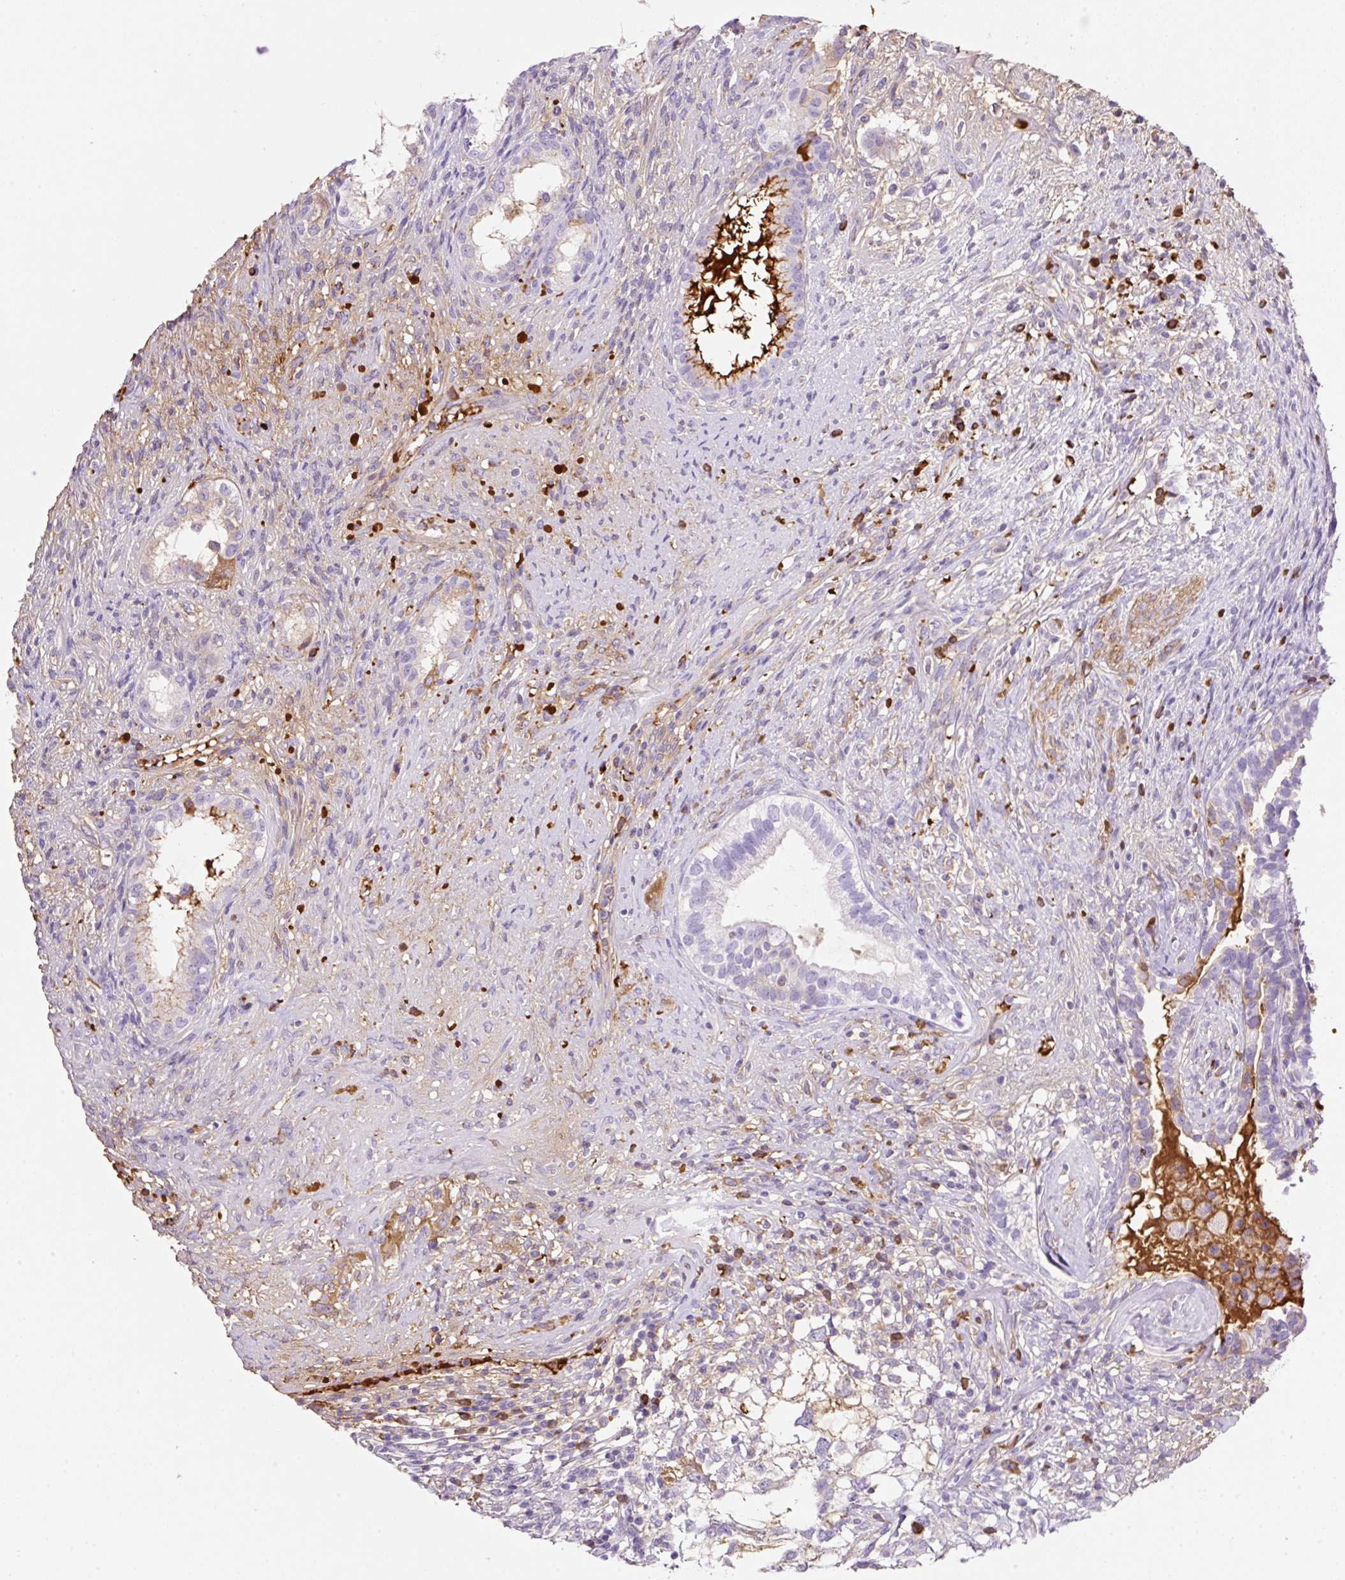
{"staining": {"intensity": "negative", "quantity": "none", "location": "none"}, "tissue": "testis cancer", "cell_type": "Tumor cells", "image_type": "cancer", "snomed": [{"axis": "morphology", "description": "Seminoma, NOS"}, {"axis": "morphology", "description": "Carcinoma, Embryonal, NOS"}, {"axis": "topography", "description": "Testis"}], "caption": "There is no significant staining in tumor cells of testis cancer (embryonal carcinoma). (Immunohistochemistry (ihc), brightfield microscopy, high magnification).", "gene": "TDRD15", "patient": {"sex": "male", "age": 41}}